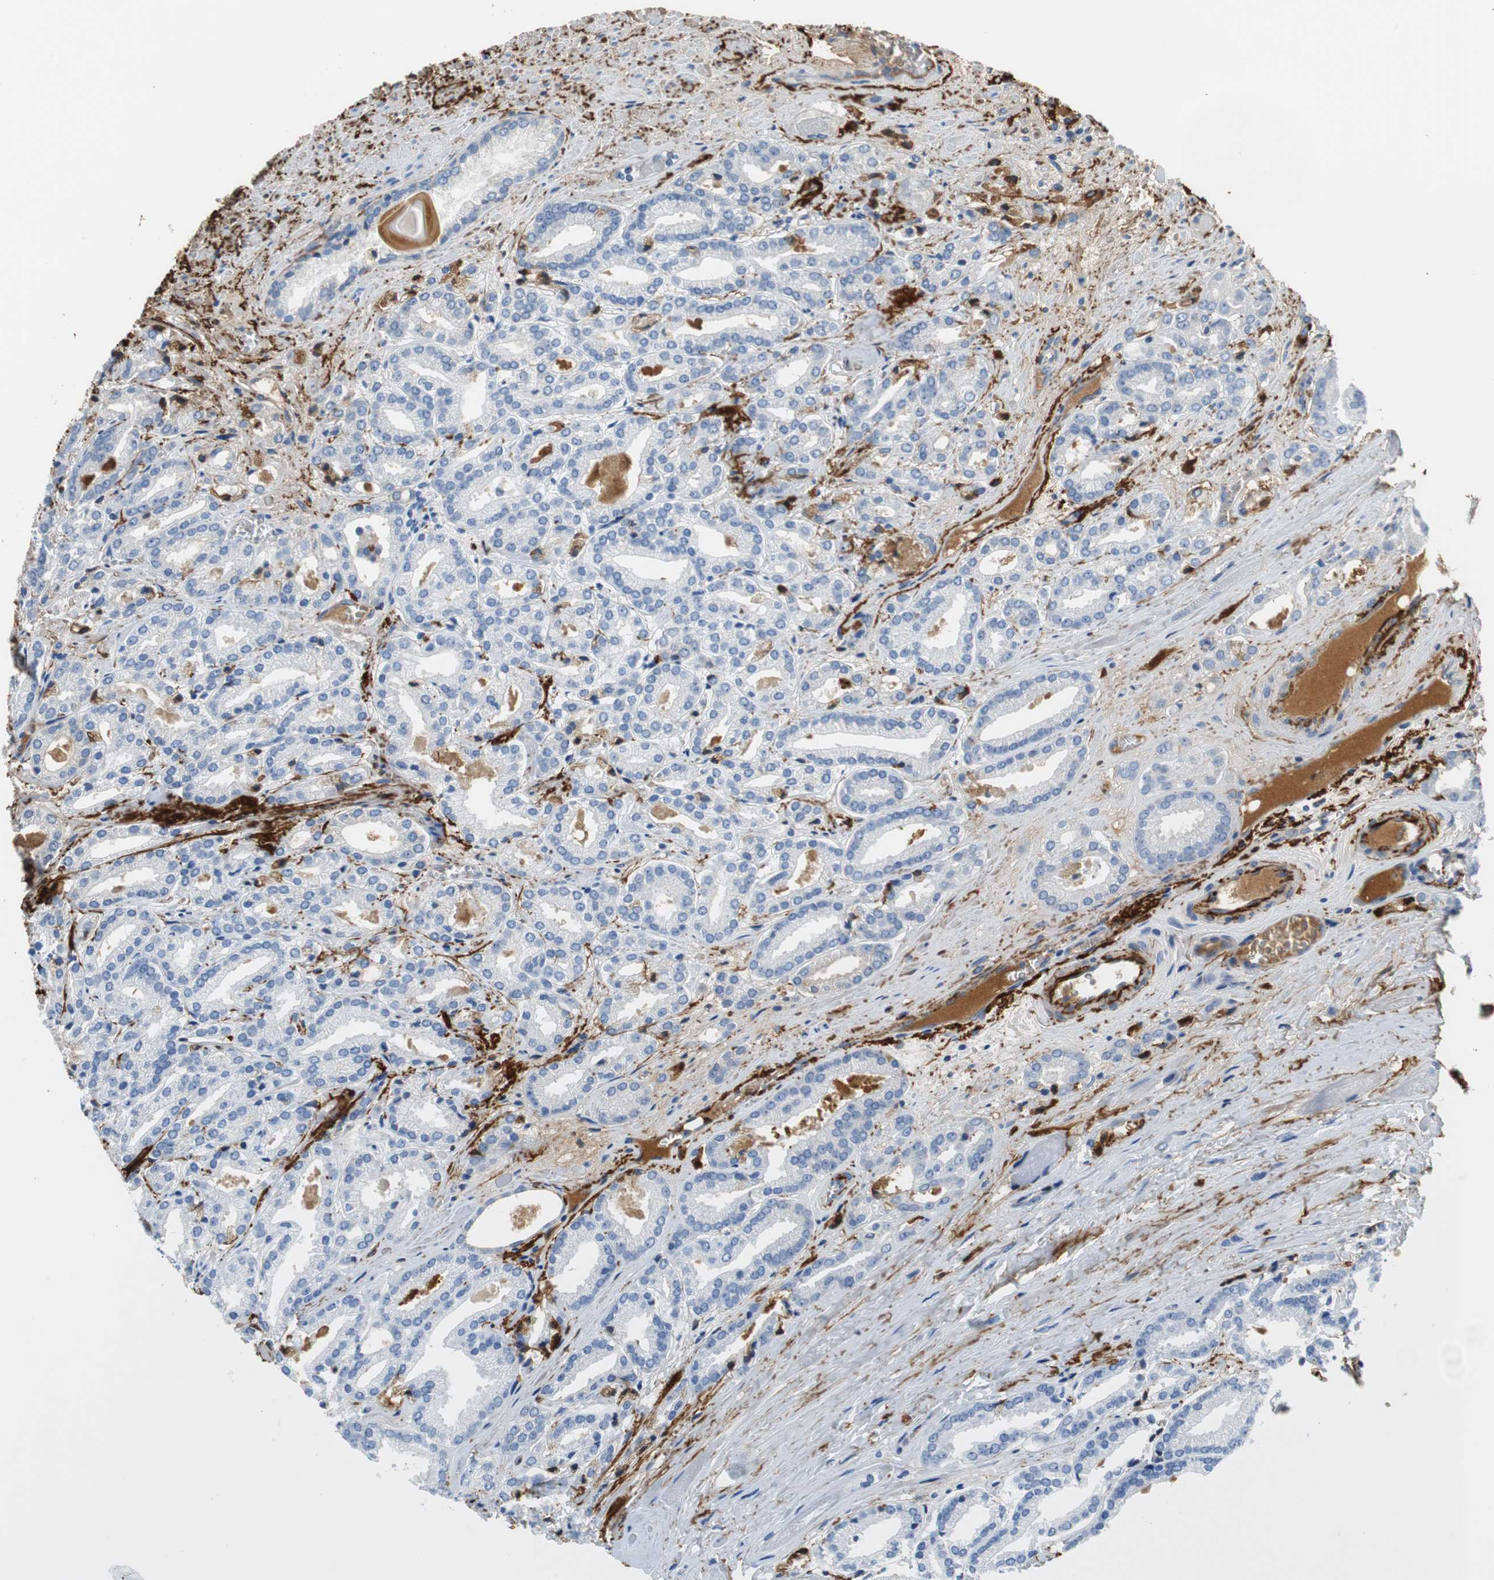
{"staining": {"intensity": "weak", "quantity": "<25%", "location": "cytoplasmic/membranous"}, "tissue": "prostate cancer", "cell_type": "Tumor cells", "image_type": "cancer", "snomed": [{"axis": "morphology", "description": "Adenocarcinoma, Low grade"}, {"axis": "topography", "description": "Prostate"}], "caption": "A high-resolution image shows IHC staining of prostate low-grade adenocarcinoma, which reveals no significant positivity in tumor cells. The staining was performed using DAB (3,3'-diaminobenzidine) to visualize the protein expression in brown, while the nuclei were stained in blue with hematoxylin (Magnification: 20x).", "gene": "APCS", "patient": {"sex": "male", "age": 59}}